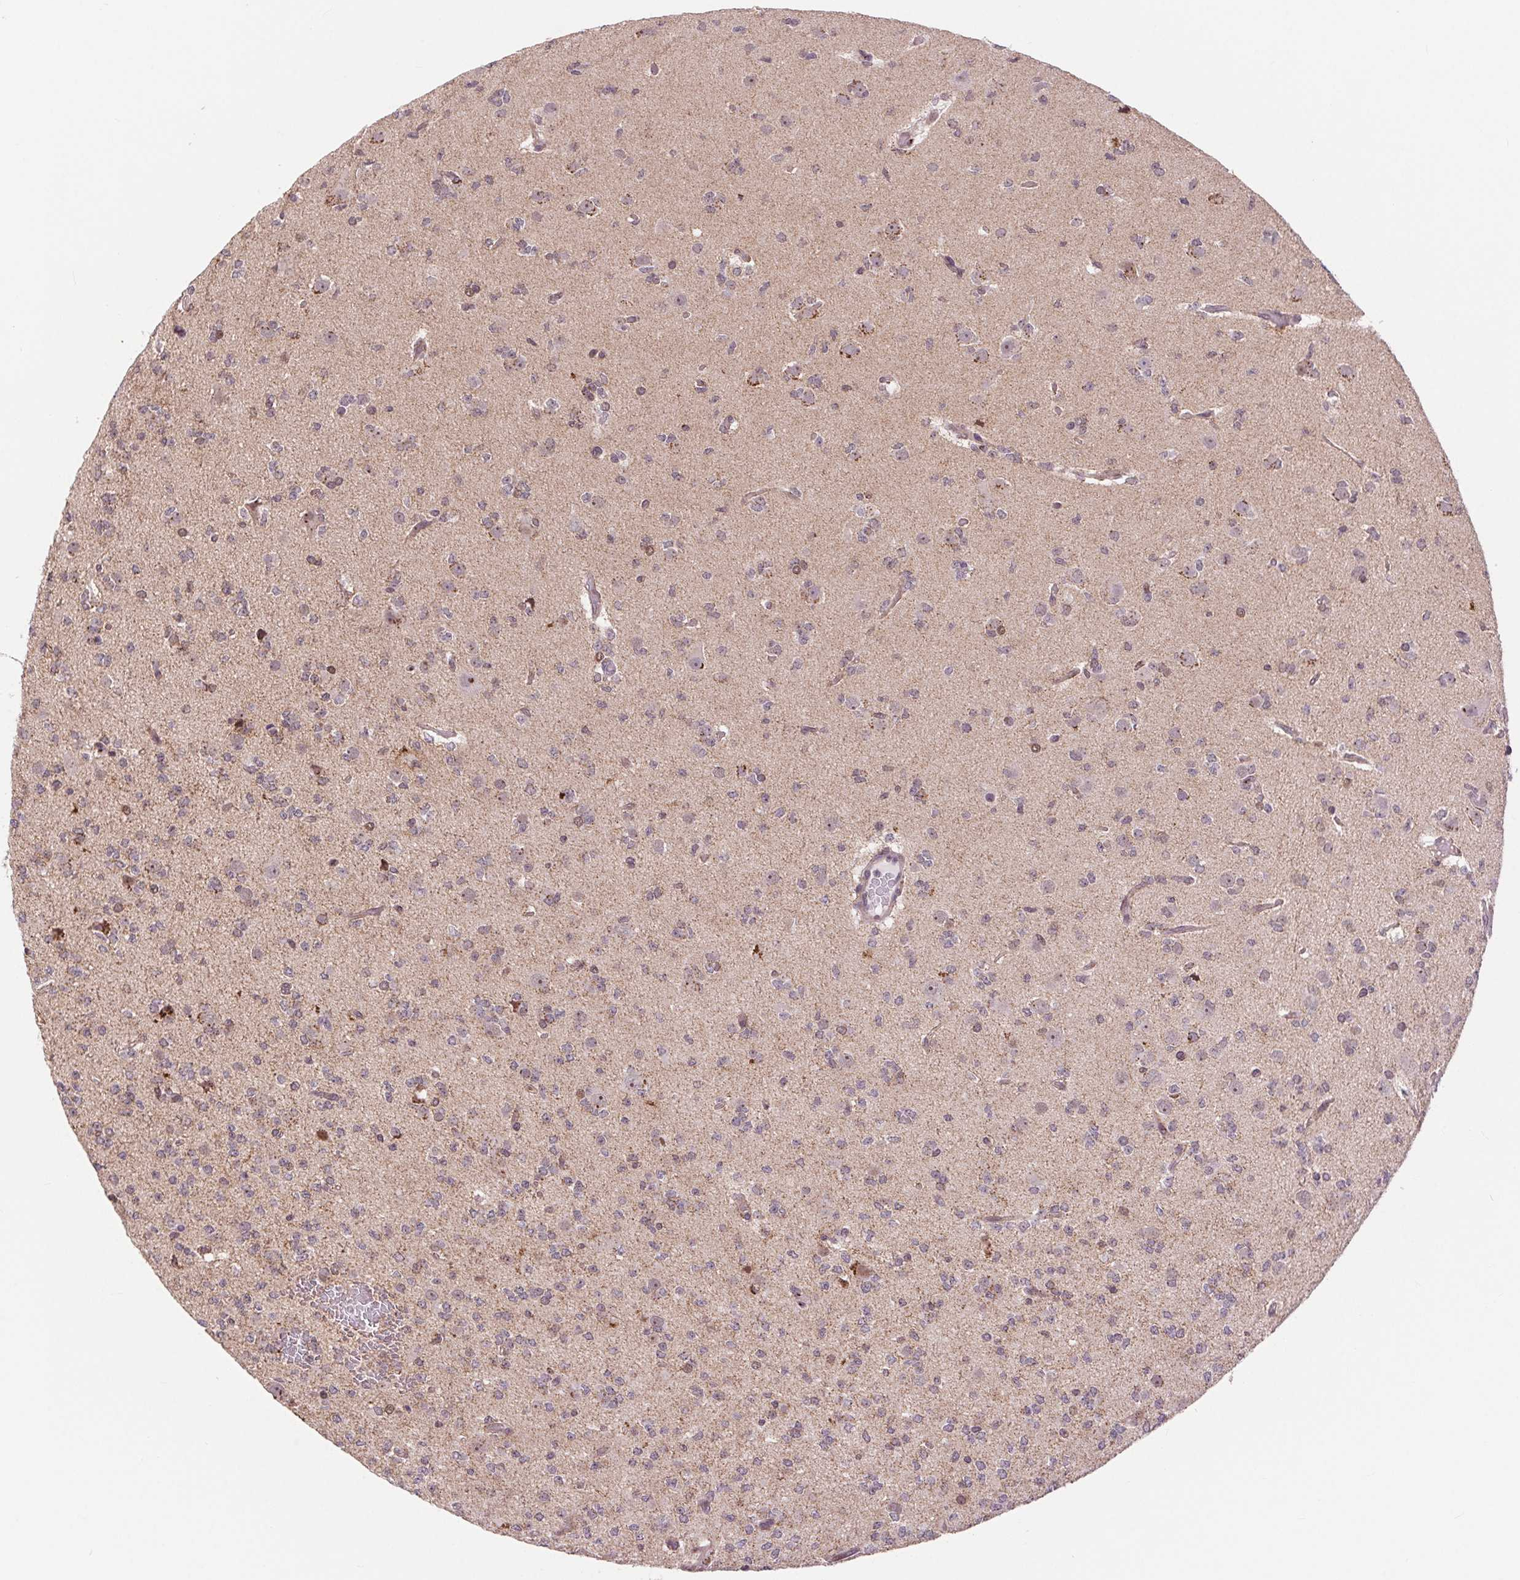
{"staining": {"intensity": "weak", "quantity": "25%-75%", "location": "cytoplasmic/membranous"}, "tissue": "glioma", "cell_type": "Tumor cells", "image_type": "cancer", "snomed": [{"axis": "morphology", "description": "Glioma, malignant, Low grade"}, {"axis": "topography", "description": "Brain"}], "caption": "Glioma stained with a protein marker exhibits weak staining in tumor cells.", "gene": "CHMP4B", "patient": {"sex": "male", "age": 27}}